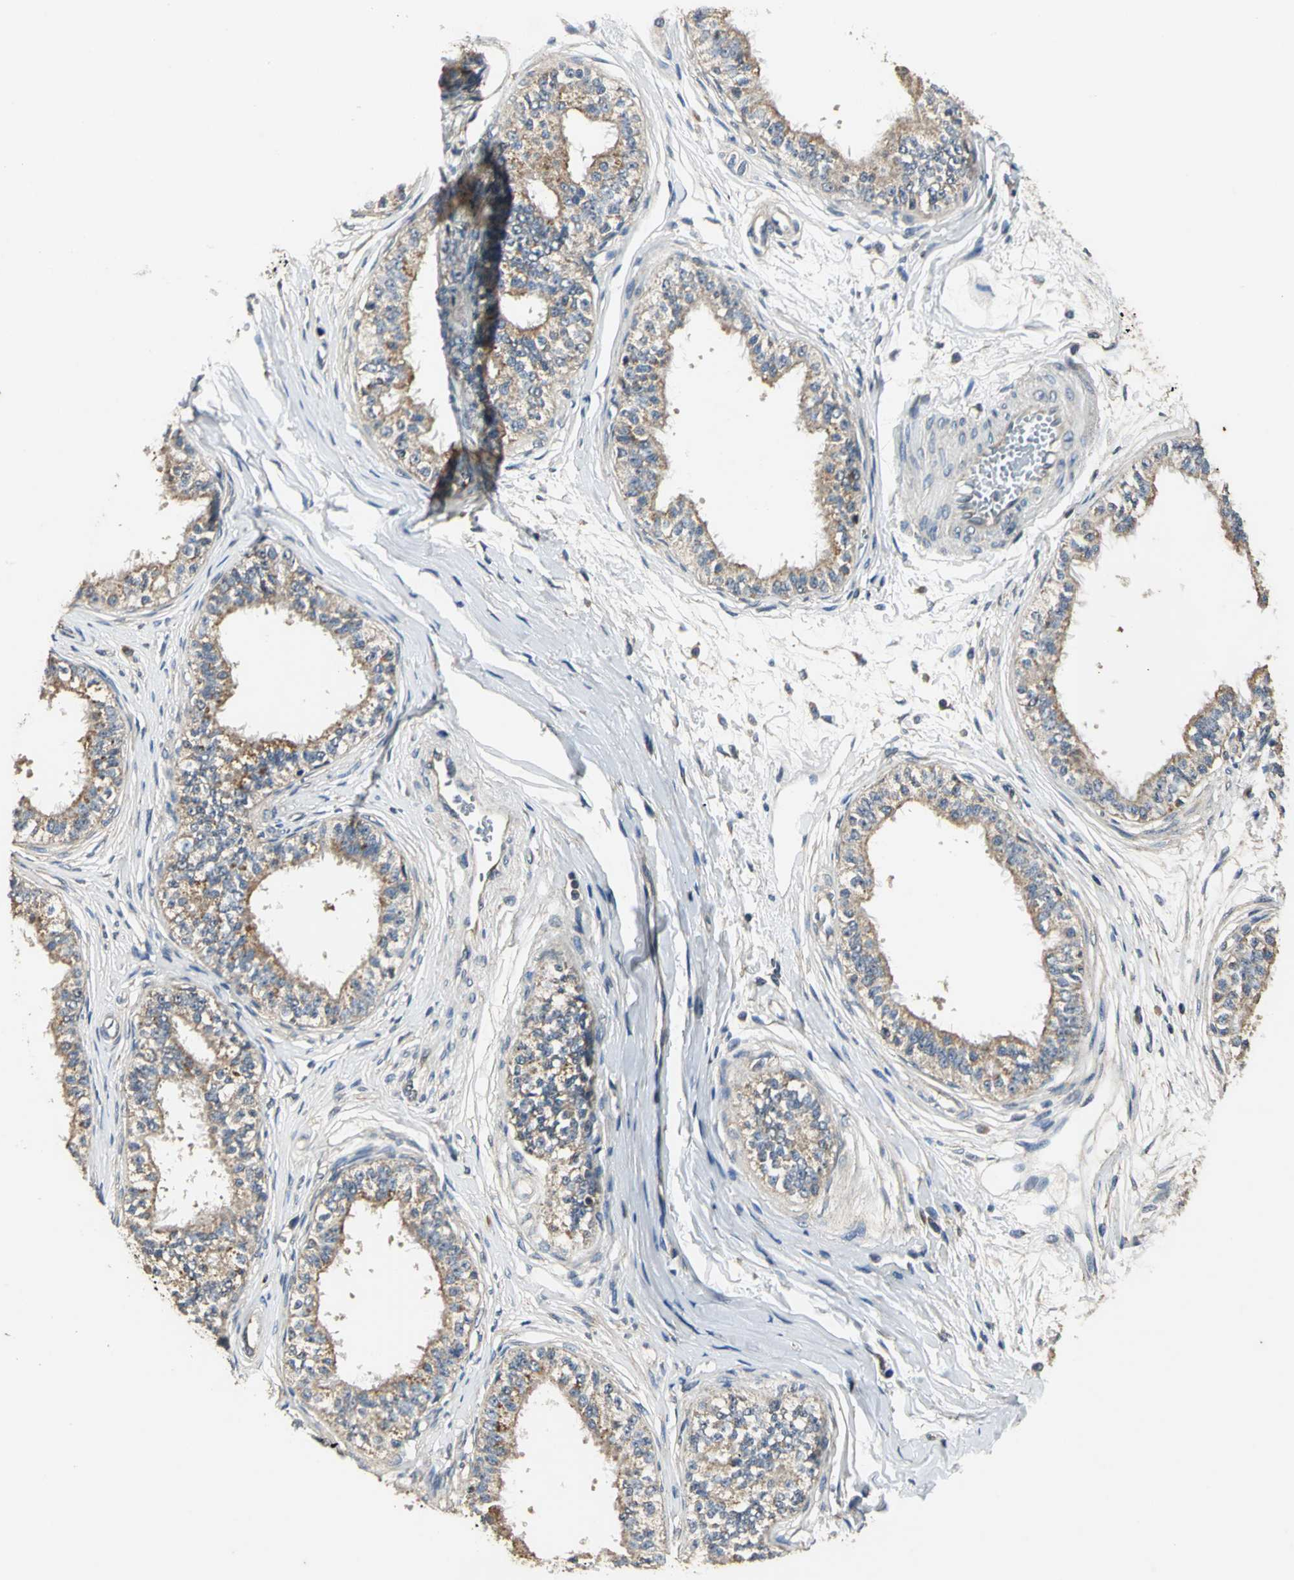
{"staining": {"intensity": "moderate", "quantity": ">75%", "location": "cytoplasmic/membranous"}, "tissue": "epididymis", "cell_type": "Glandular cells", "image_type": "normal", "snomed": [{"axis": "morphology", "description": "Normal tissue, NOS"}, {"axis": "morphology", "description": "Adenocarcinoma, metastatic, NOS"}, {"axis": "topography", "description": "Testis"}, {"axis": "topography", "description": "Epididymis"}], "caption": "Immunohistochemical staining of unremarkable epididymis reveals medium levels of moderate cytoplasmic/membranous positivity in about >75% of glandular cells. (IHC, brightfield microscopy, high magnification).", "gene": "IRF3", "patient": {"sex": "male", "age": 26}}